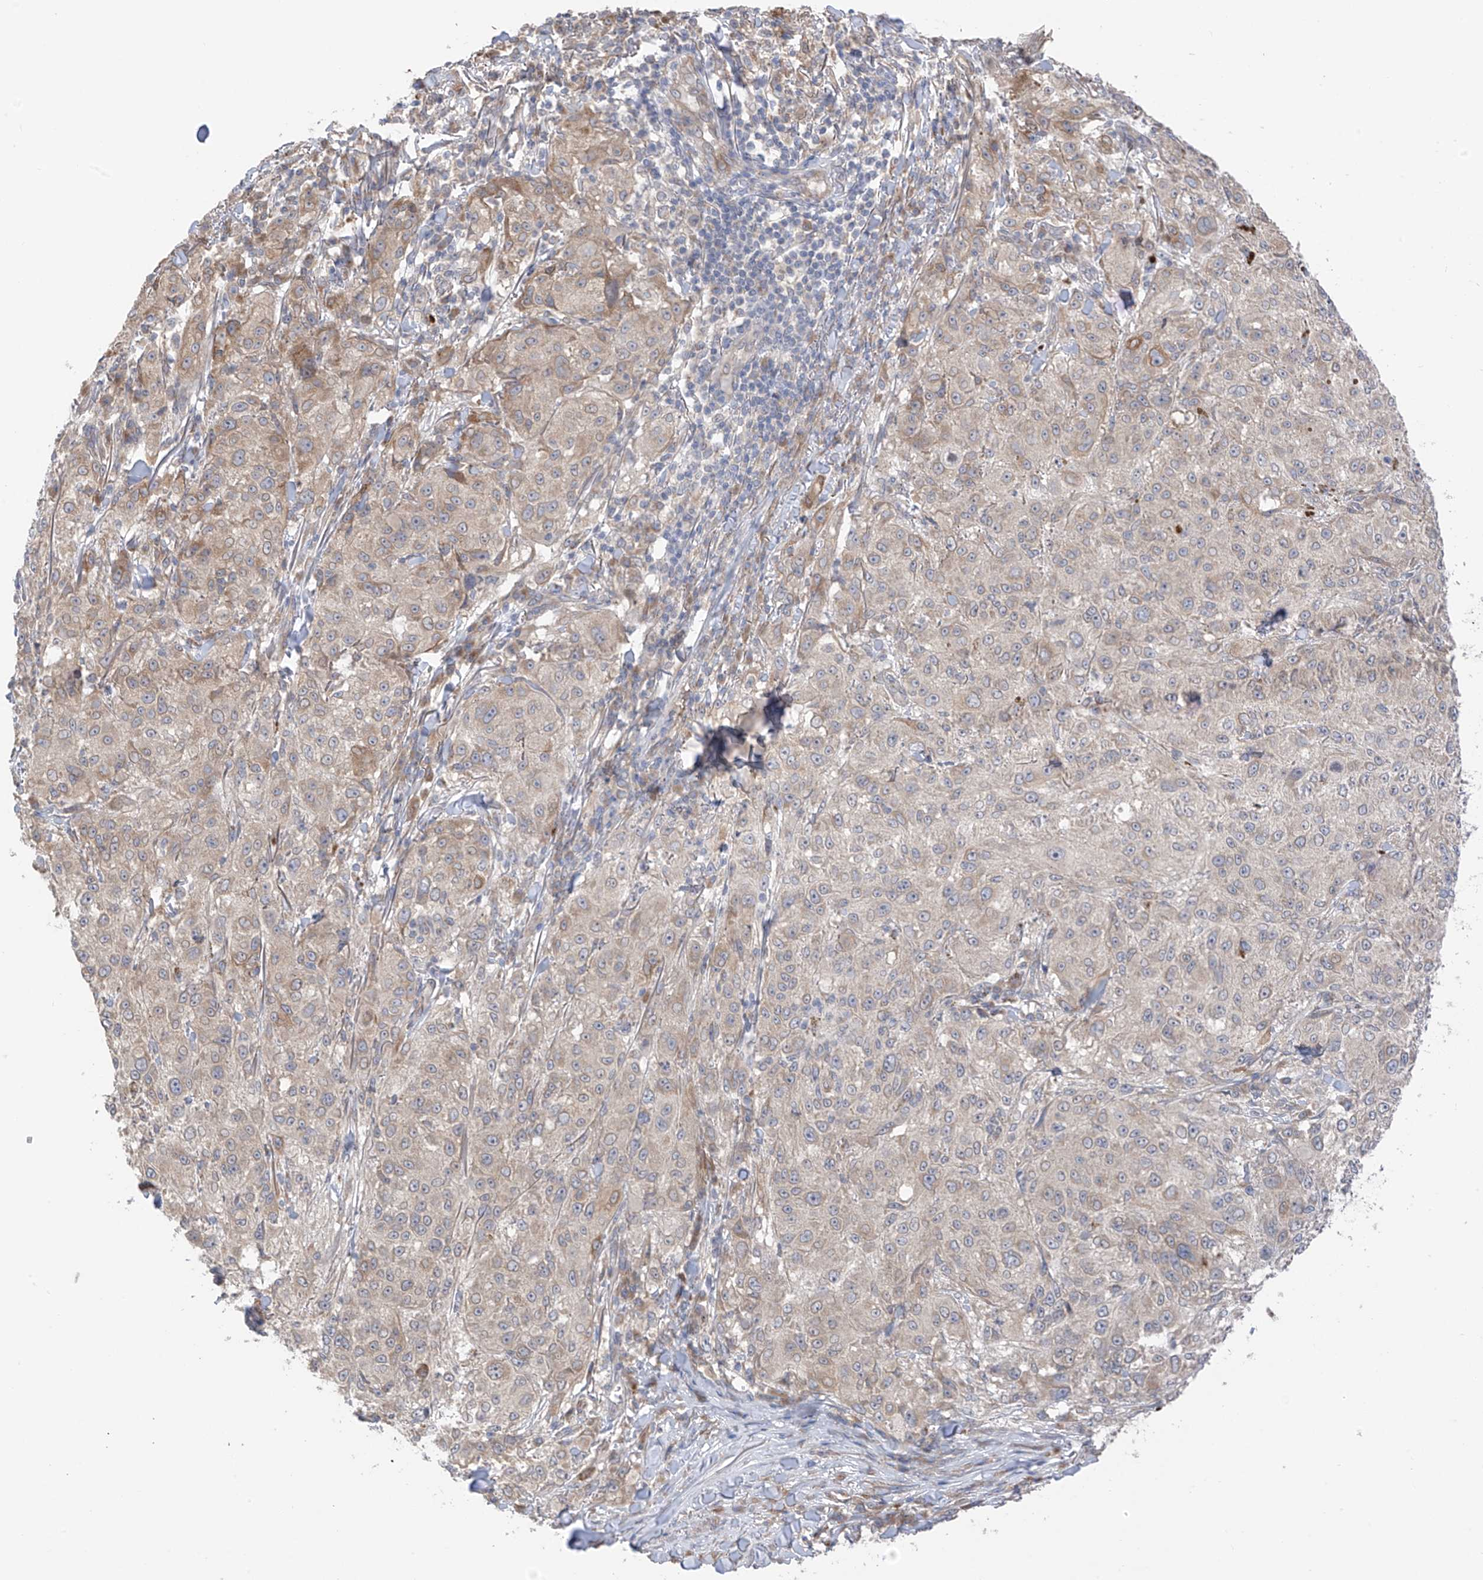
{"staining": {"intensity": "moderate", "quantity": "<25%", "location": "cytoplasmic/membranous"}, "tissue": "melanoma", "cell_type": "Tumor cells", "image_type": "cancer", "snomed": [{"axis": "morphology", "description": "Necrosis, NOS"}, {"axis": "morphology", "description": "Malignant melanoma, NOS"}, {"axis": "topography", "description": "Skin"}], "caption": "Malignant melanoma was stained to show a protein in brown. There is low levels of moderate cytoplasmic/membranous staining in approximately <25% of tumor cells.", "gene": "NALCN", "patient": {"sex": "female", "age": 87}}